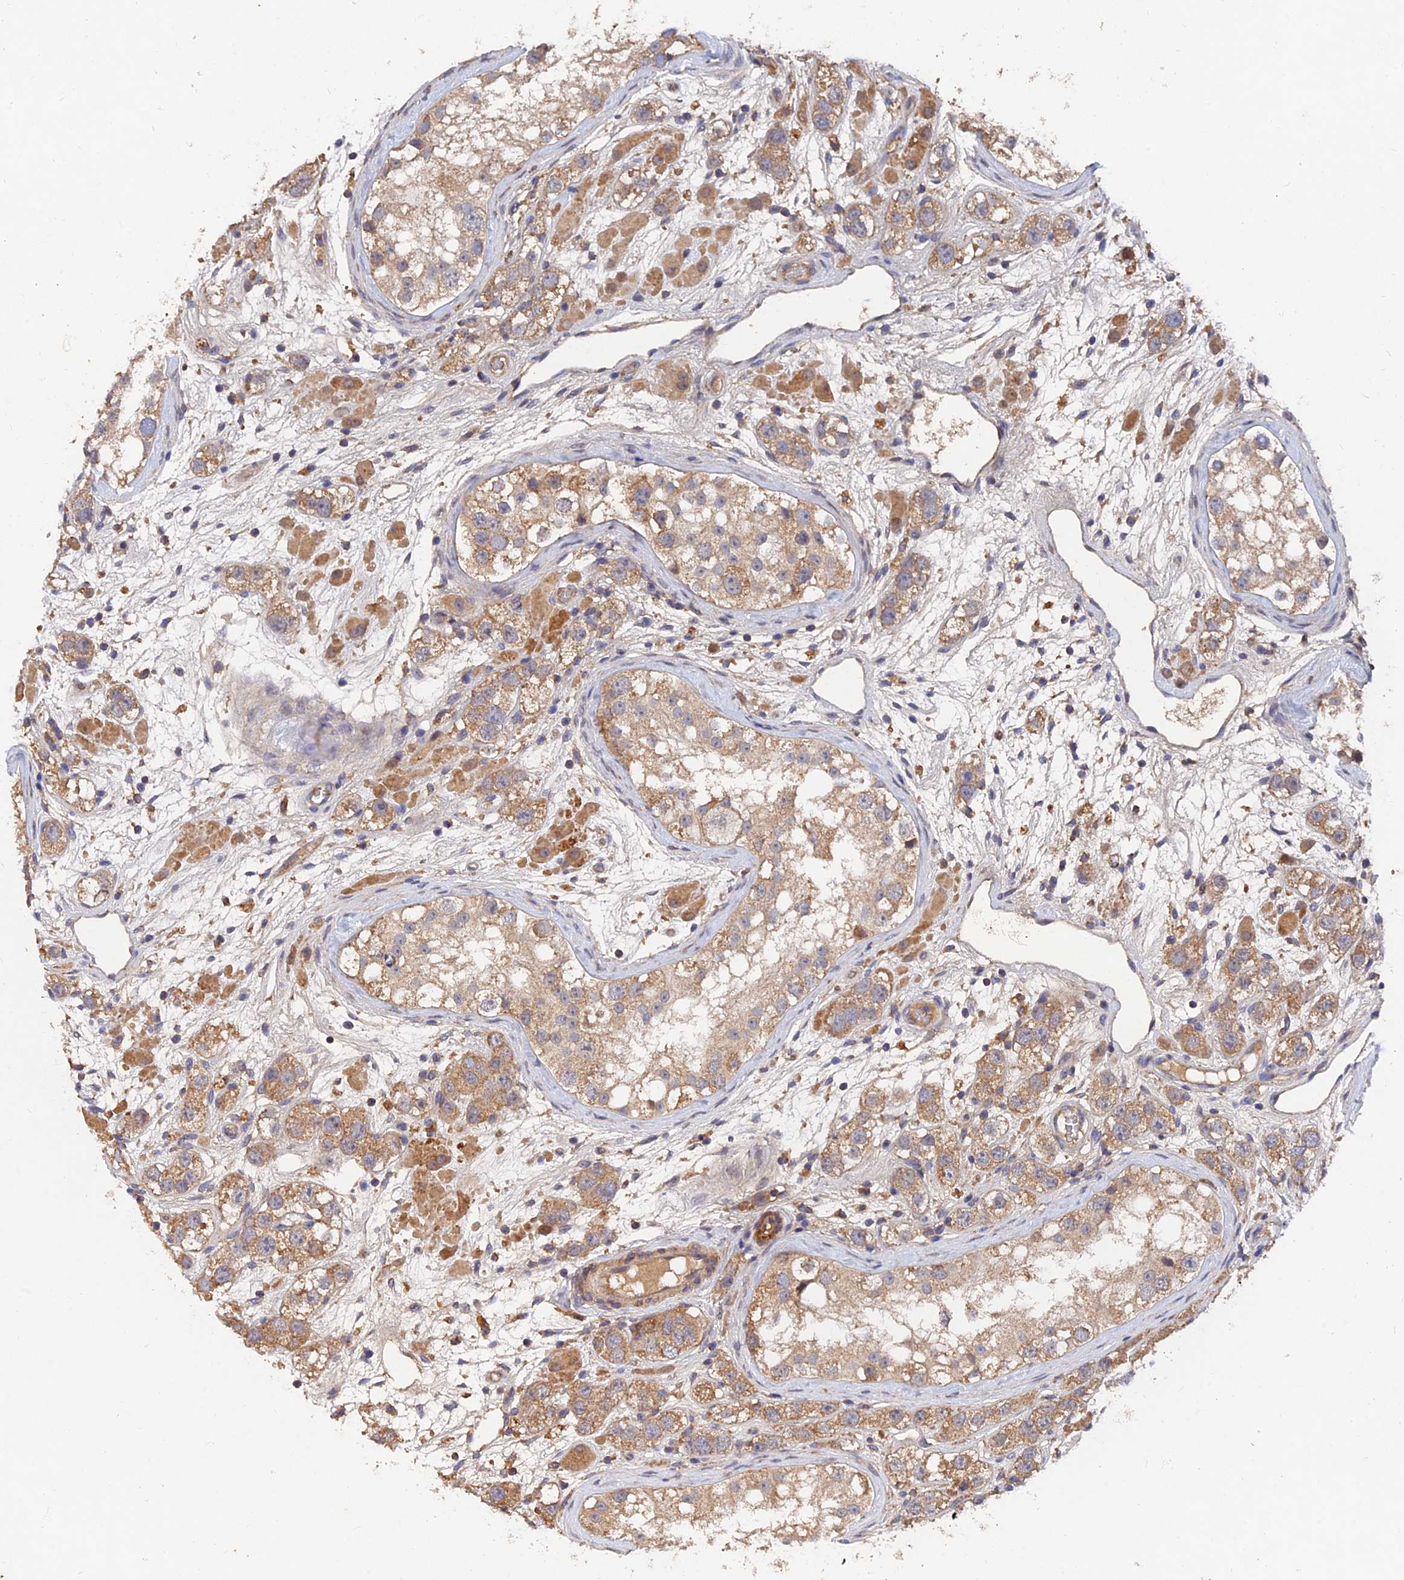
{"staining": {"intensity": "moderate", "quantity": ">75%", "location": "cytoplasmic/membranous"}, "tissue": "testis cancer", "cell_type": "Tumor cells", "image_type": "cancer", "snomed": [{"axis": "morphology", "description": "Seminoma, NOS"}, {"axis": "topography", "description": "Testis"}], "caption": "Immunohistochemical staining of testis cancer demonstrates medium levels of moderate cytoplasmic/membranous protein positivity in approximately >75% of tumor cells.", "gene": "SLC38A11", "patient": {"sex": "male", "age": 28}}